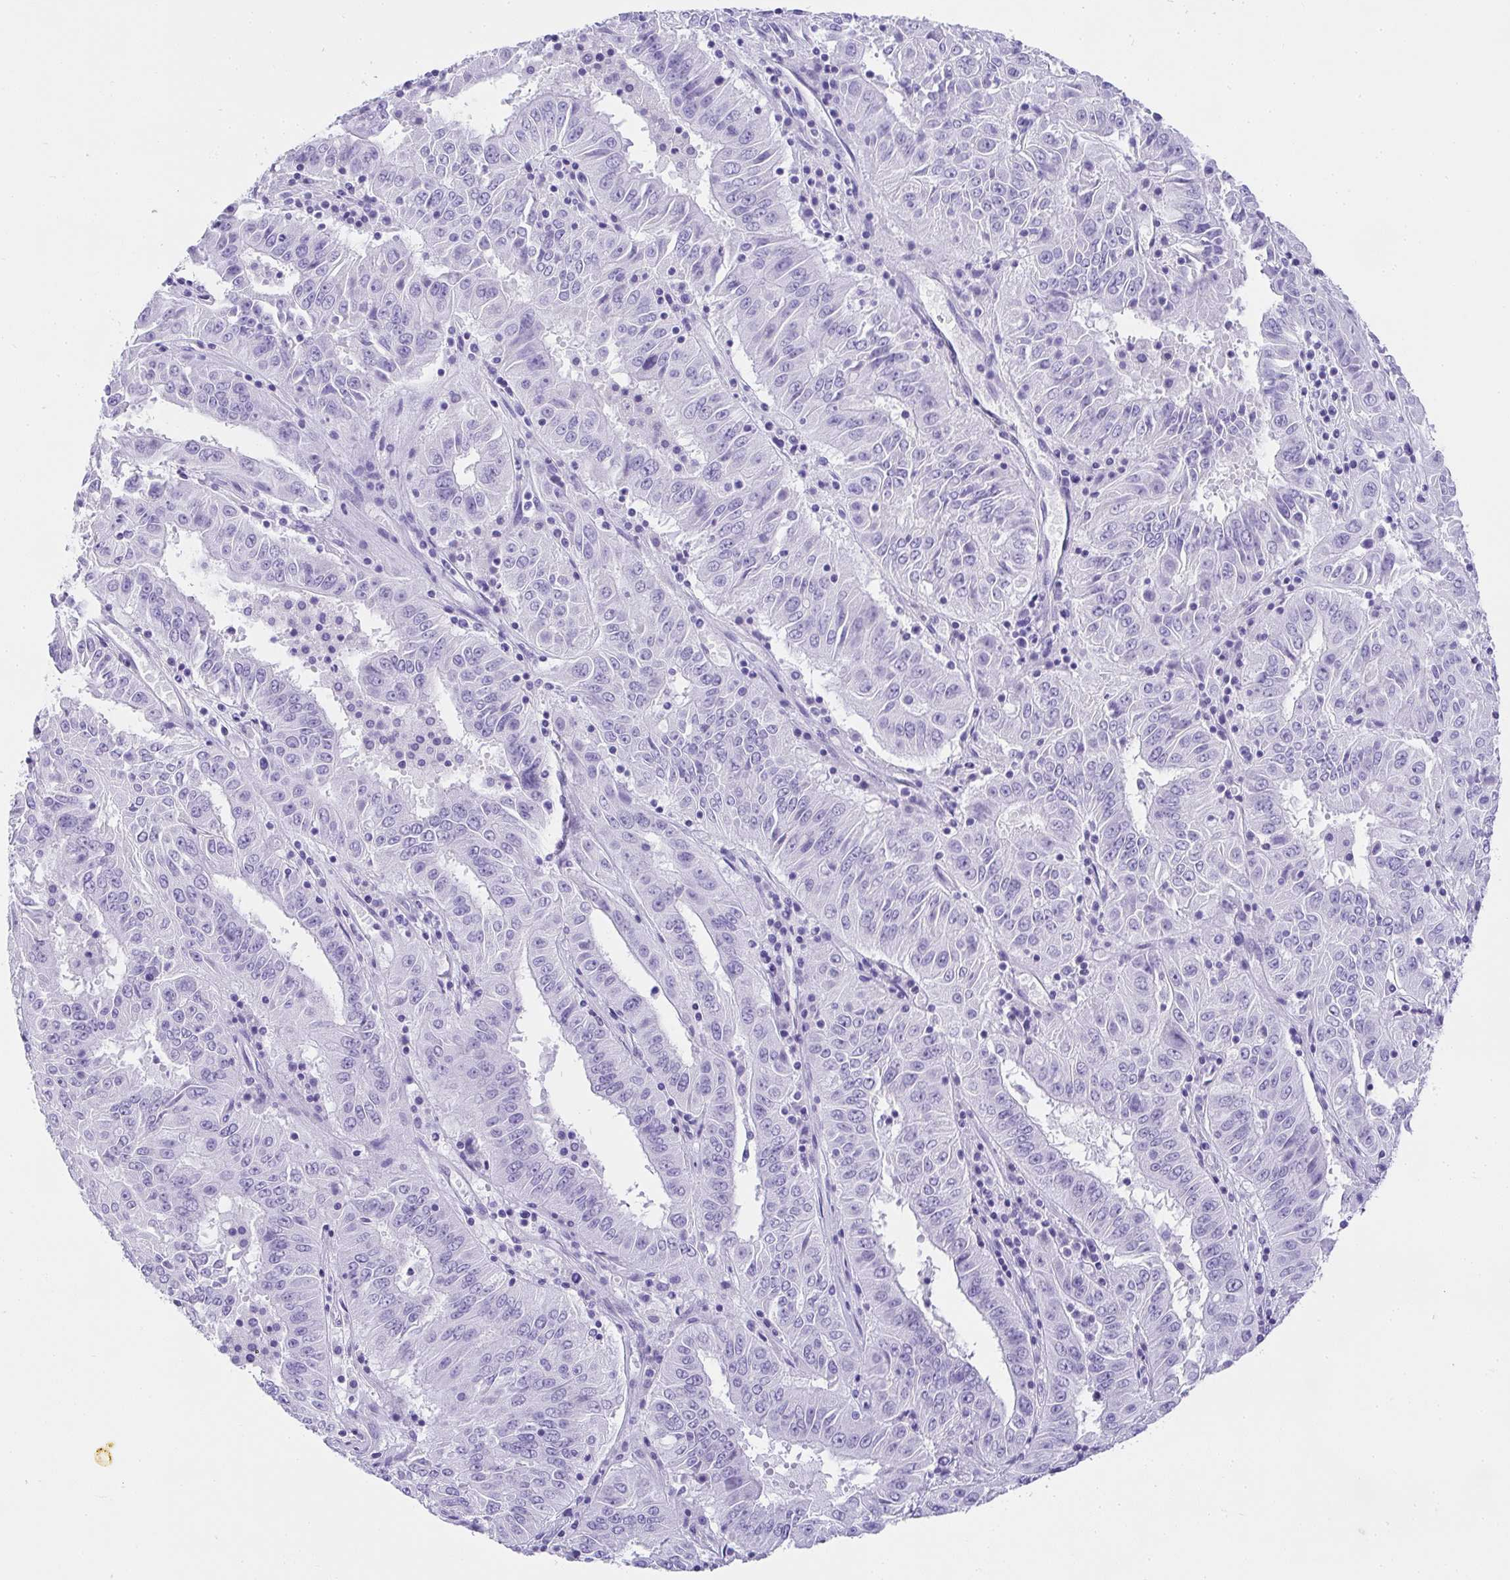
{"staining": {"intensity": "negative", "quantity": "none", "location": "none"}, "tissue": "pancreatic cancer", "cell_type": "Tumor cells", "image_type": "cancer", "snomed": [{"axis": "morphology", "description": "Adenocarcinoma, NOS"}, {"axis": "topography", "description": "Pancreas"}], "caption": "DAB (3,3'-diaminobenzidine) immunohistochemical staining of adenocarcinoma (pancreatic) exhibits no significant expression in tumor cells. Nuclei are stained in blue.", "gene": "AVIL", "patient": {"sex": "male", "age": 63}}